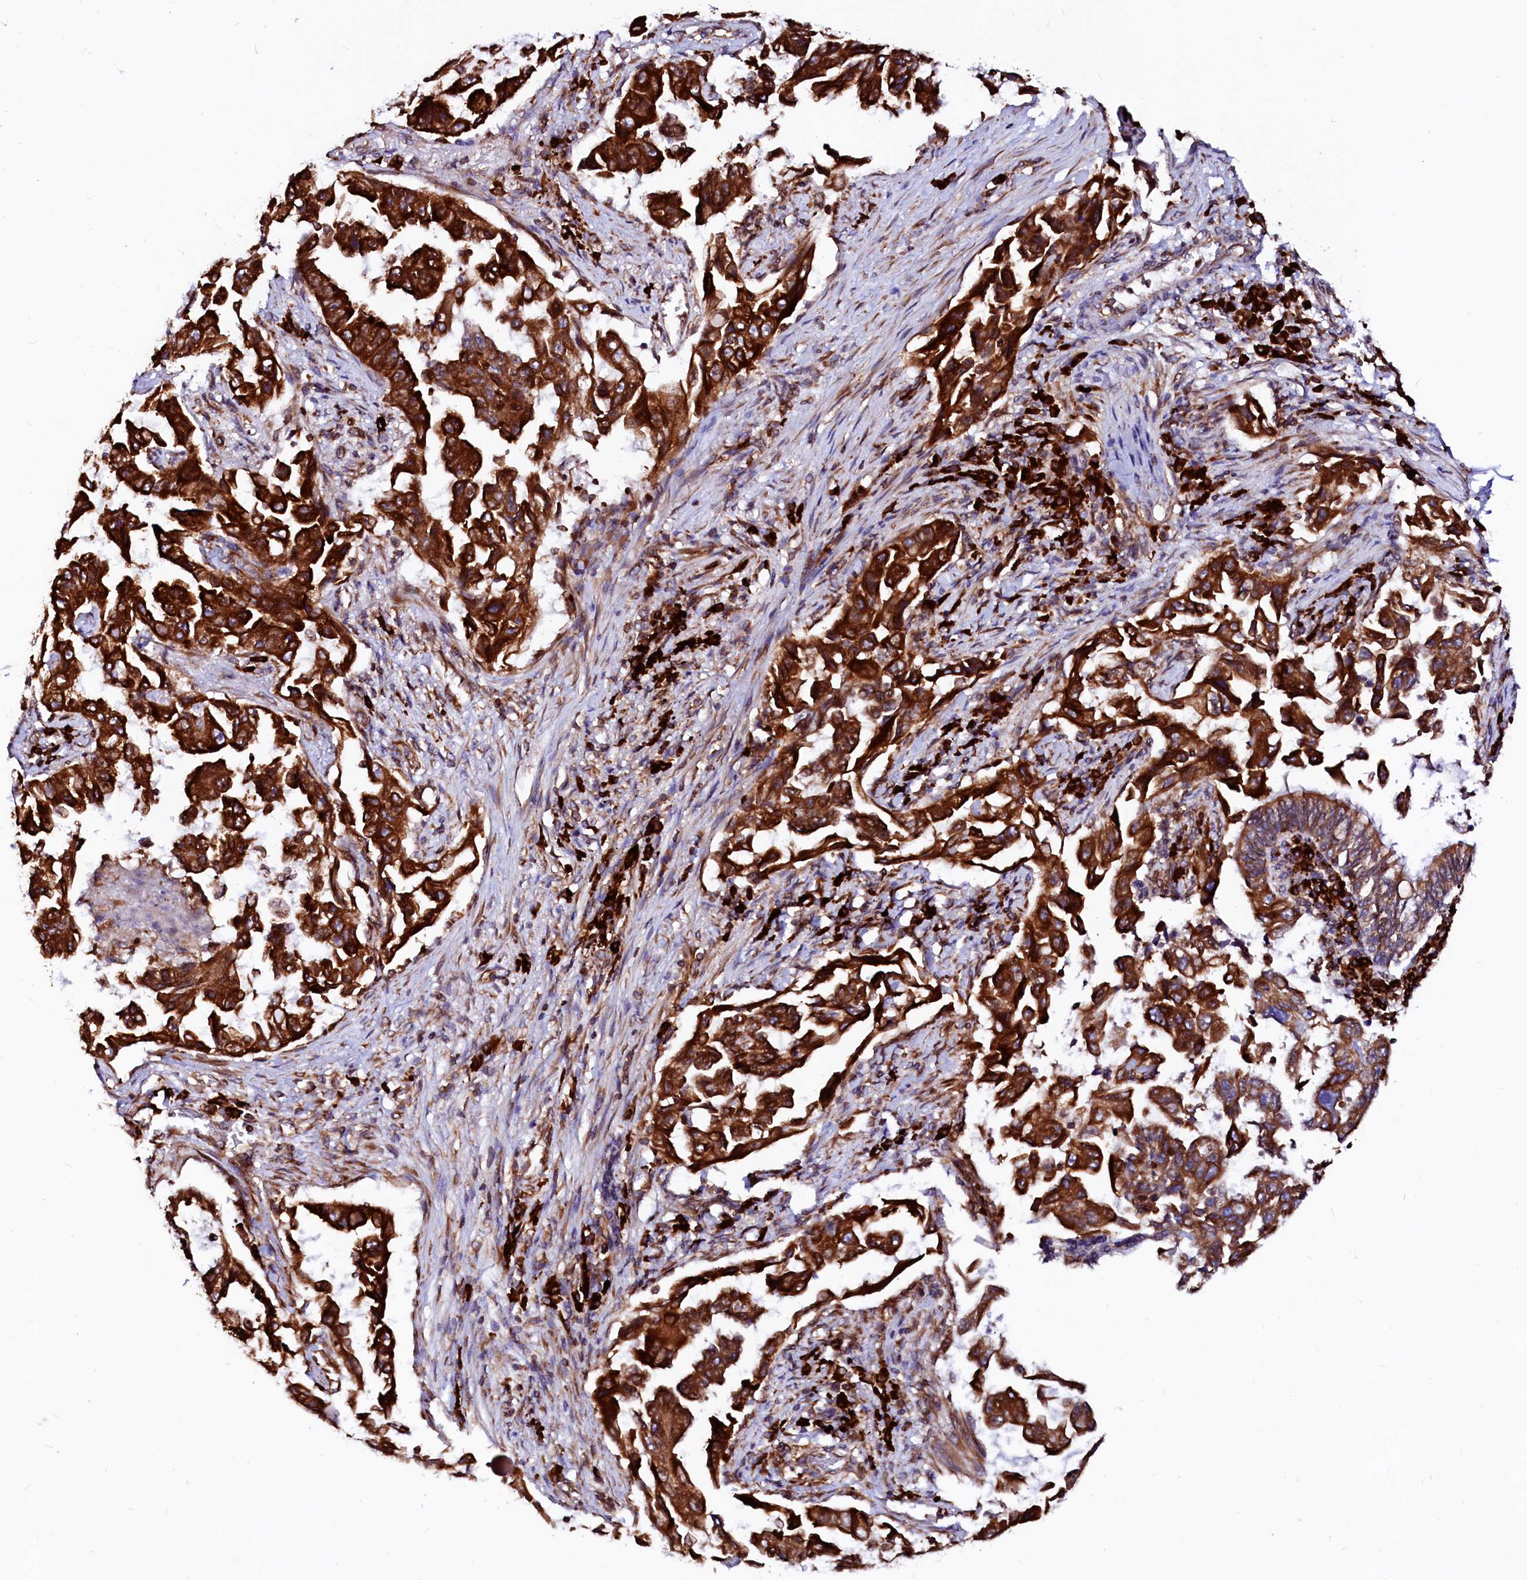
{"staining": {"intensity": "strong", "quantity": ">75%", "location": "cytoplasmic/membranous"}, "tissue": "lung cancer", "cell_type": "Tumor cells", "image_type": "cancer", "snomed": [{"axis": "morphology", "description": "Adenocarcinoma, NOS"}, {"axis": "topography", "description": "Lung"}], "caption": "Lung cancer was stained to show a protein in brown. There is high levels of strong cytoplasmic/membranous positivity in about >75% of tumor cells. Nuclei are stained in blue.", "gene": "DERL1", "patient": {"sex": "female", "age": 51}}